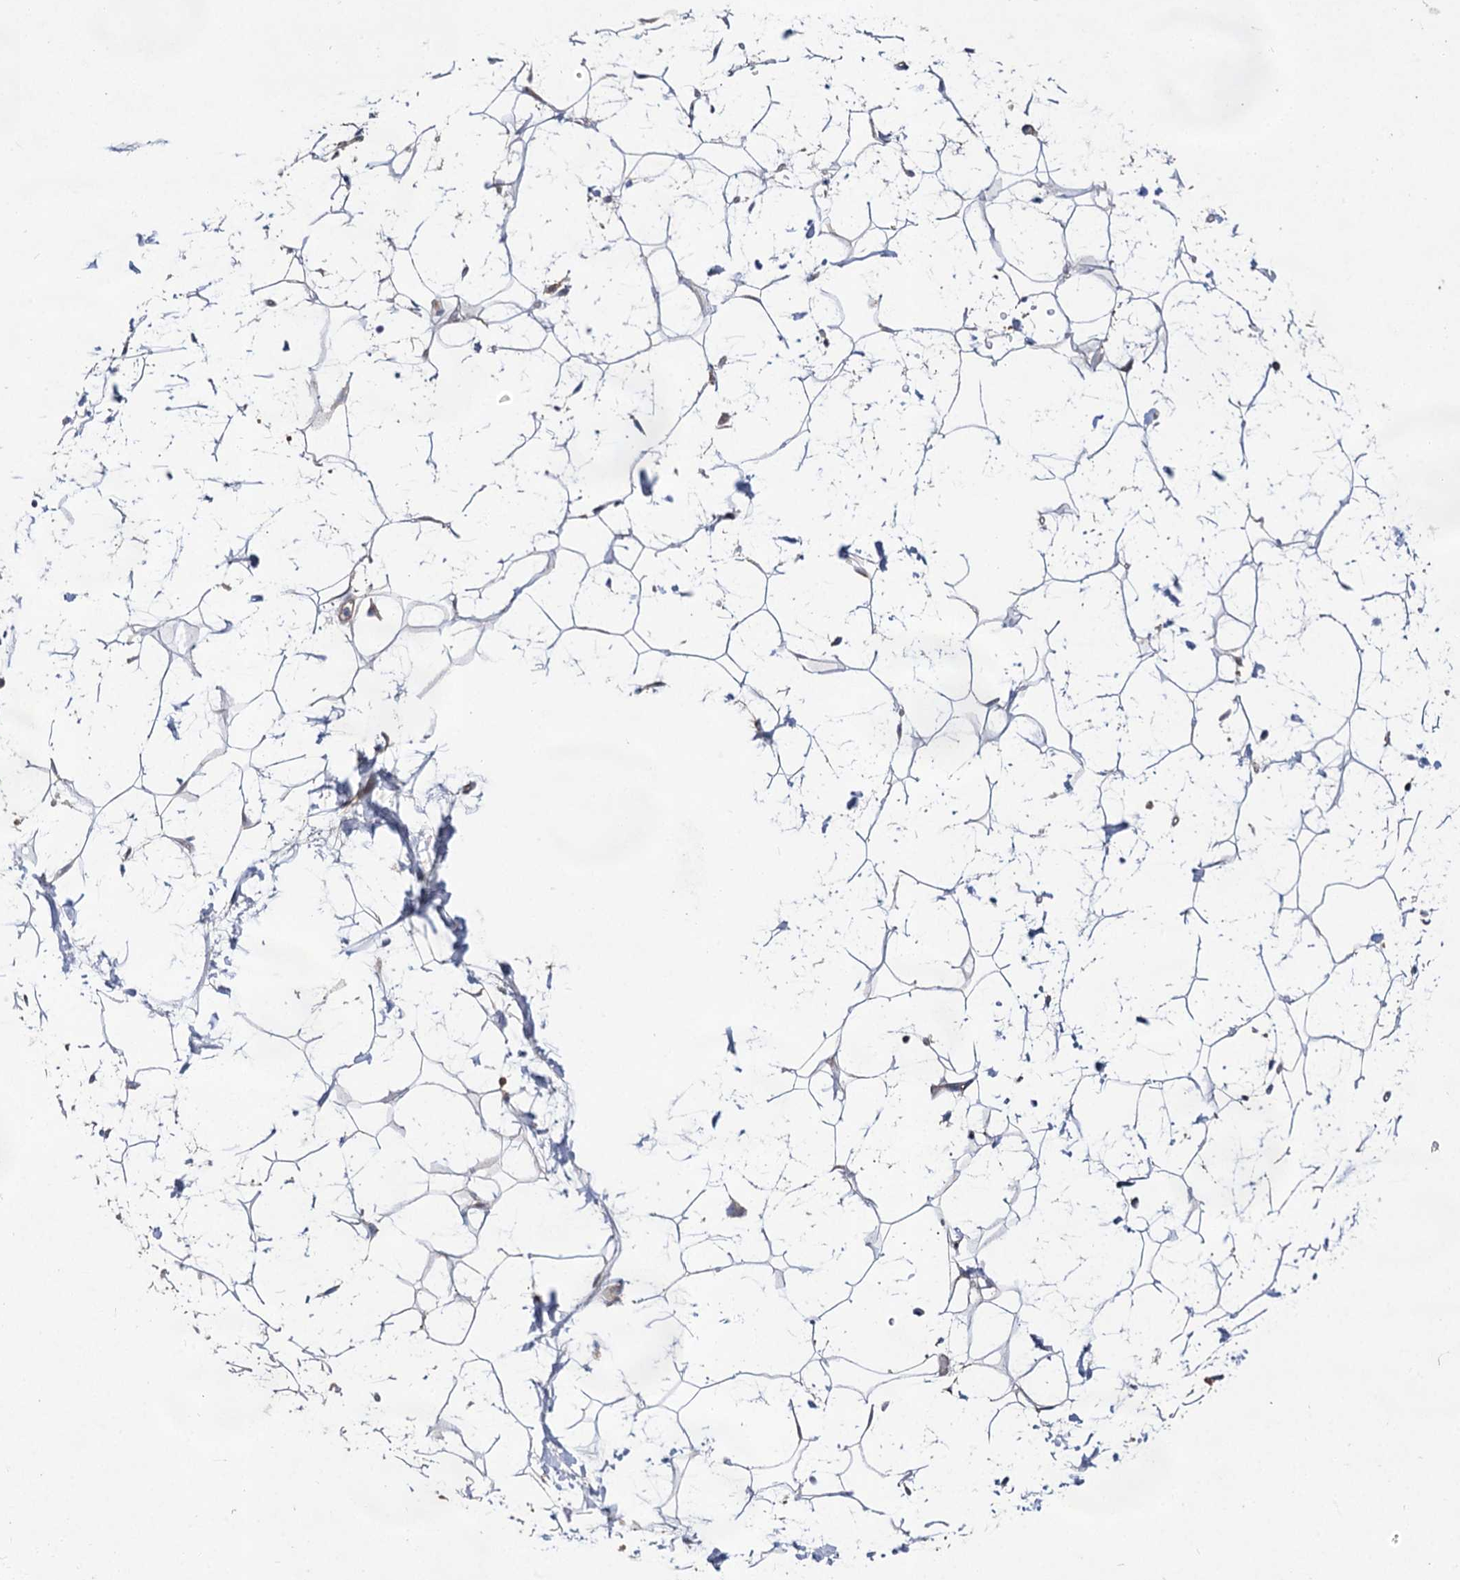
{"staining": {"intensity": "negative", "quantity": "none", "location": "none"}, "tissue": "adipose tissue", "cell_type": "Adipocytes", "image_type": "normal", "snomed": [{"axis": "morphology", "description": "Normal tissue, NOS"}, {"axis": "topography", "description": "Breast"}], "caption": "Histopathology image shows no protein positivity in adipocytes of unremarkable adipose tissue. (DAB IHC, high magnification).", "gene": "NAA25", "patient": {"sex": "female", "age": 26}}